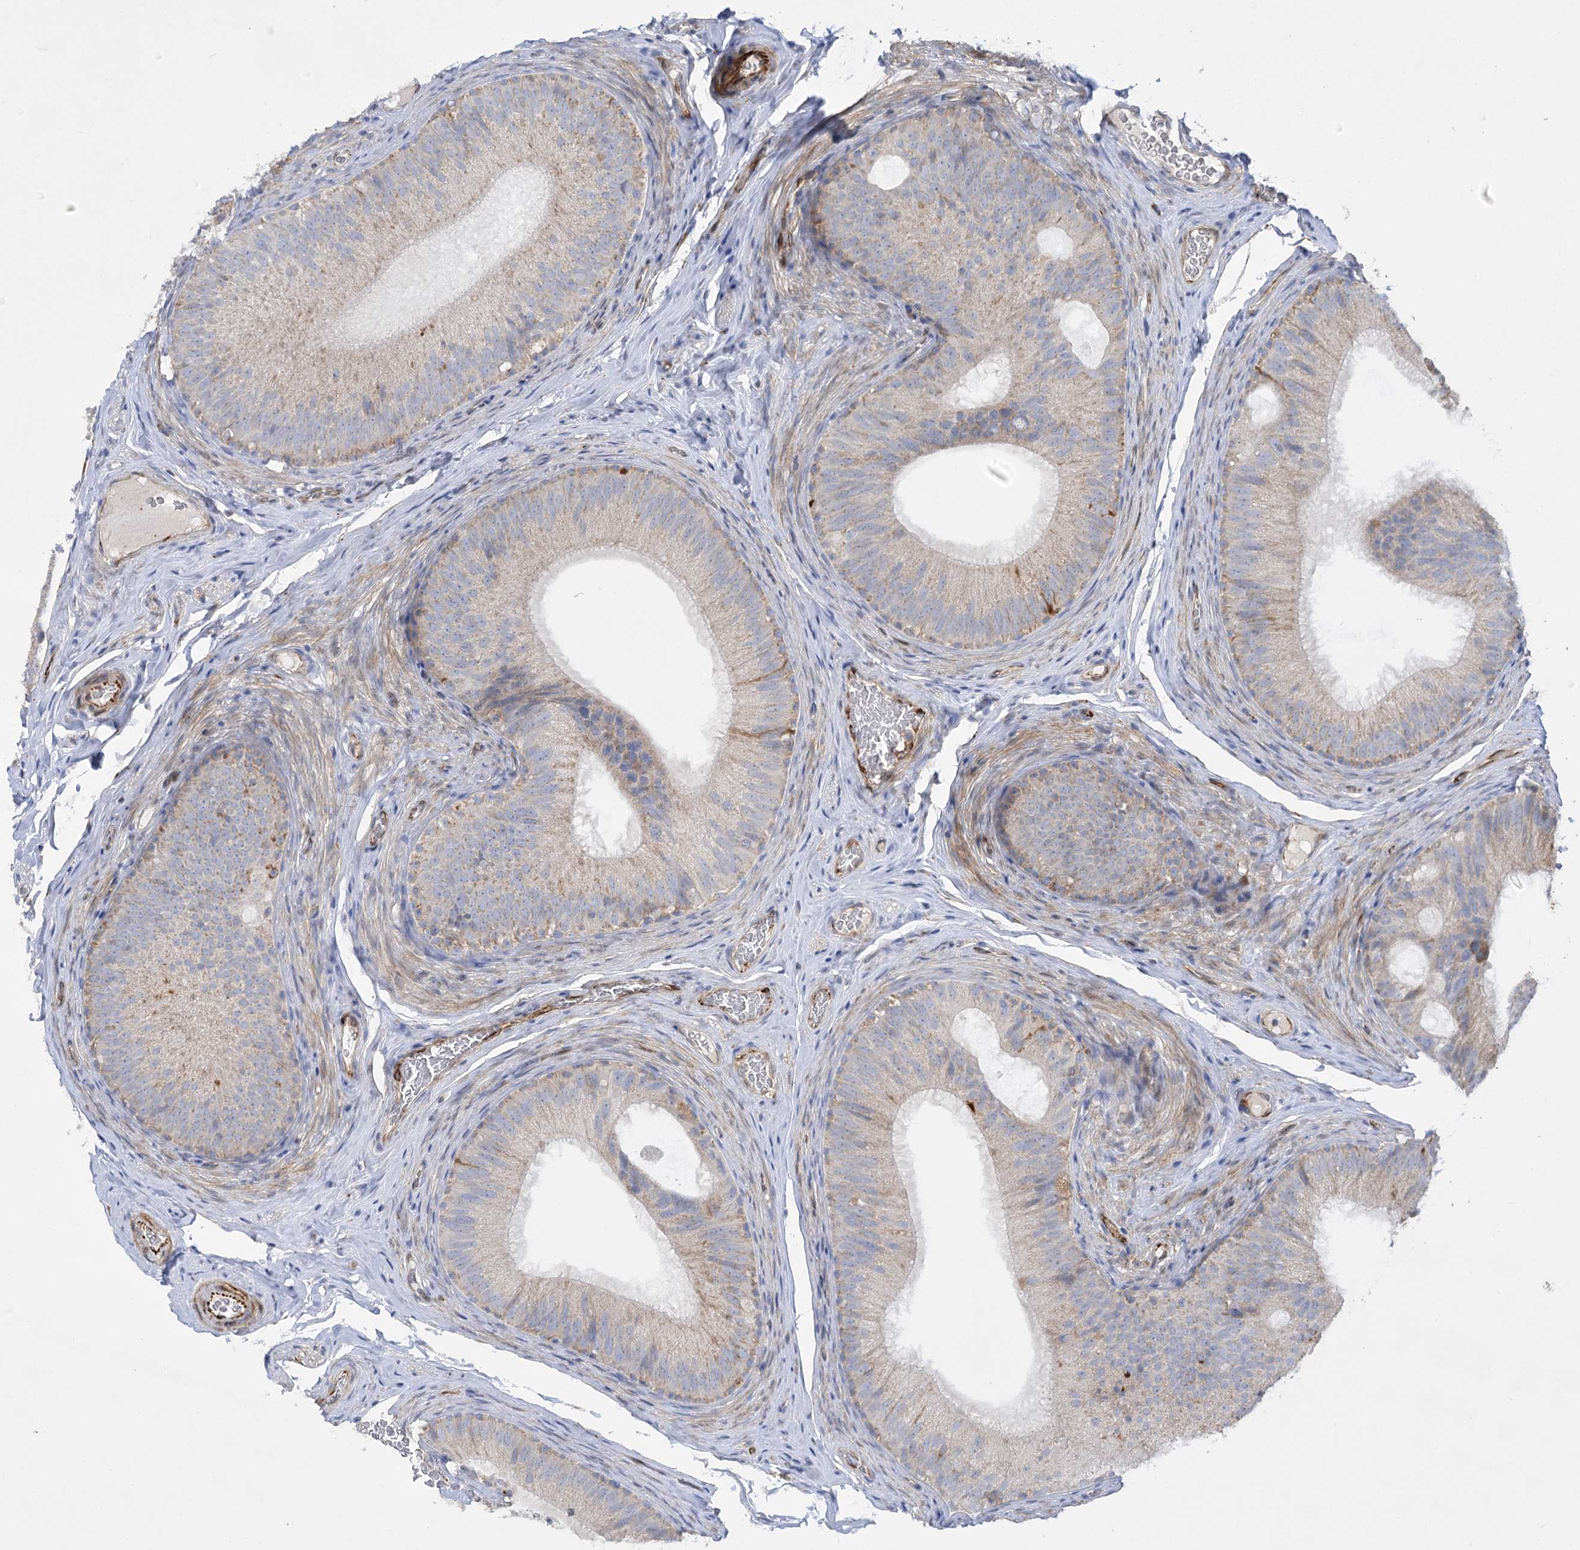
{"staining": {"intensity": "weak", "quantity": "<25%", "location": "cytoplasmic/membranous"}, "tissue": "epididymis", "cell_type": "Glandular cells", "image_type": "normal", "snomed": [{"axis": "morphology", "description": "Normal tissue, NOS"}, {"axis": "topography", "description": "Epididymis"}], "caption": "IHC photomicrograph of normal human epididymis stained for a protein (brown), which demonstrates no positivity in glandular cells.", "gene": "DHTKD1", "patient": {"sex": "male", "age": 34}}